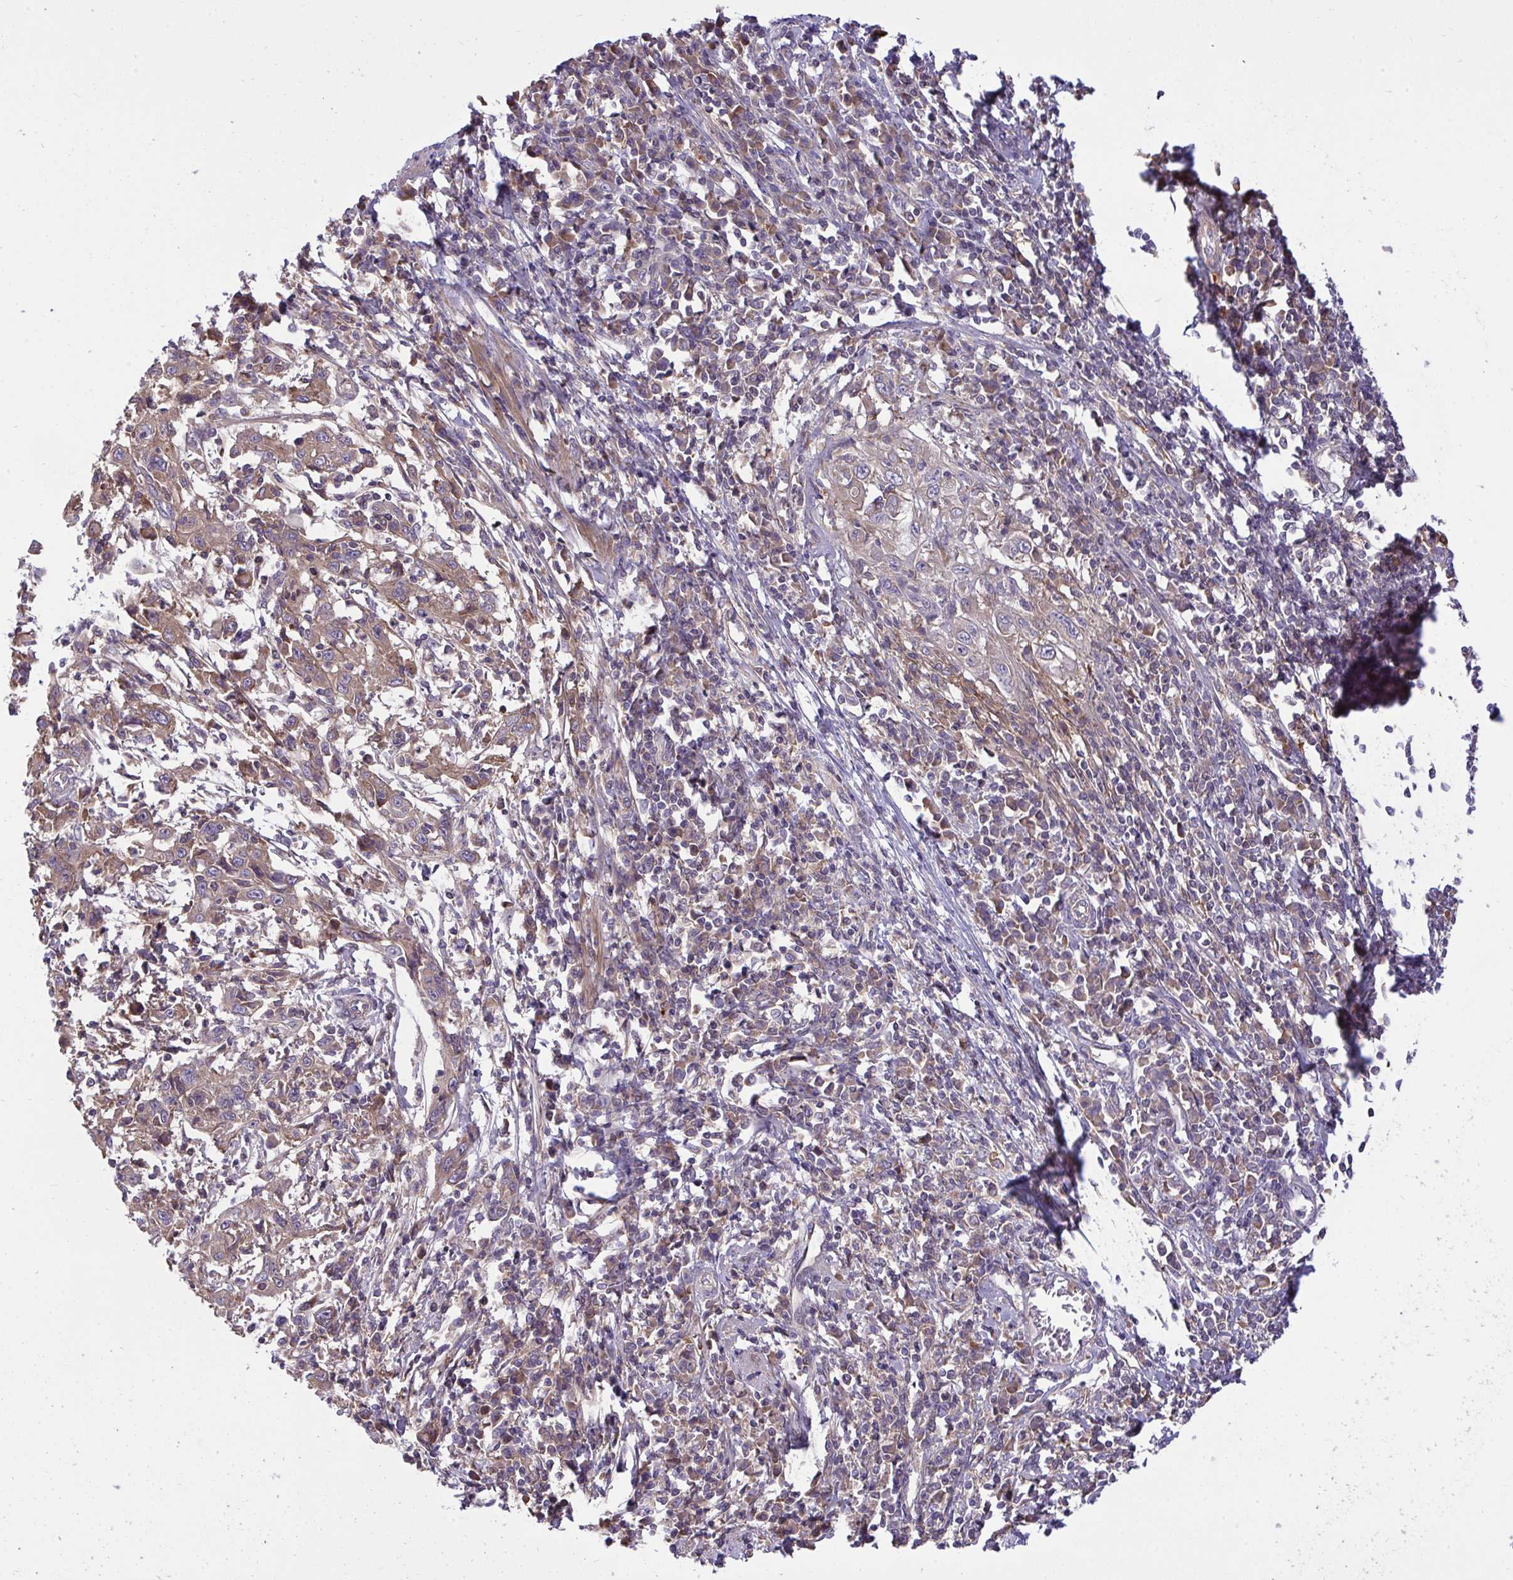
{"staining": {"intensity": "weak", "quantity": ">75%", "location": "cytoplasmic/membranous"}, "tissue": "cervical cancer", "cell_type": "Tumor cells", "image_type": "cancer", "snomed": [{"axis": "morphology", "description": "Squamous cell carcinoma, NOS"}, {"axis": "topography", "description": "Cervix"}], "caption": "Immunohistochemical staining of cervical cancer demonstrates low levels of weak cytoplasmic/membranous staining in about >75% of tumor cells.", "gene": "GRB14", "patient": {"sex": "female", "age": 46}}